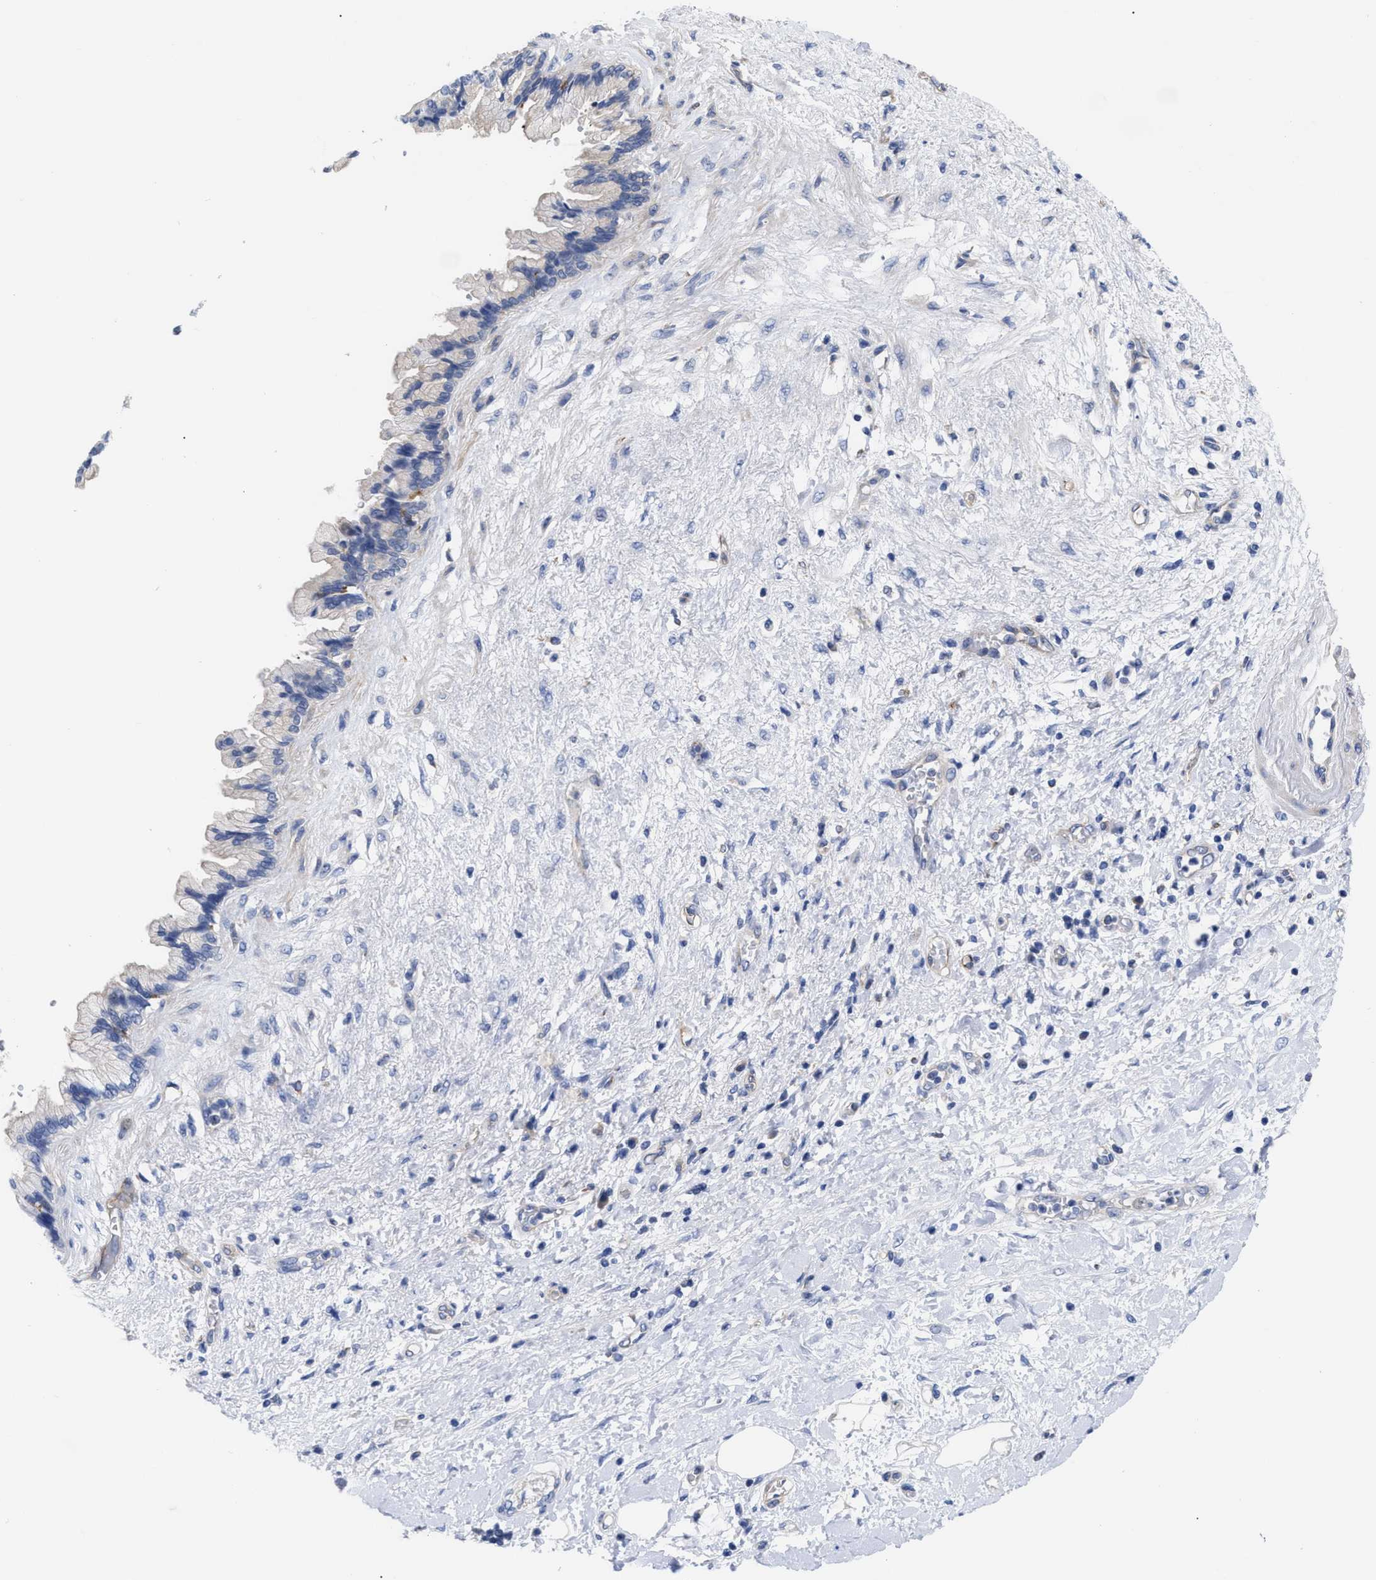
{"staining": {"intensity": "negative", "quantity": "none", "location": "none"}, "tissue": "pancreatic cancer", "cell_type": "Tumor cells", "image_type": "cancer", "snomed": [{"axis": "morphology", "description": "Adenocarcinoma, NOS"}, {"axis": "topography", "description": "Pancreas"}], "caption": "Protein analysis of pancreatic adenocarcinoma reveals no significant staining in tumor cells.", "gene": "IRAG2", "patient": {"sex": "female", "age": 60}}